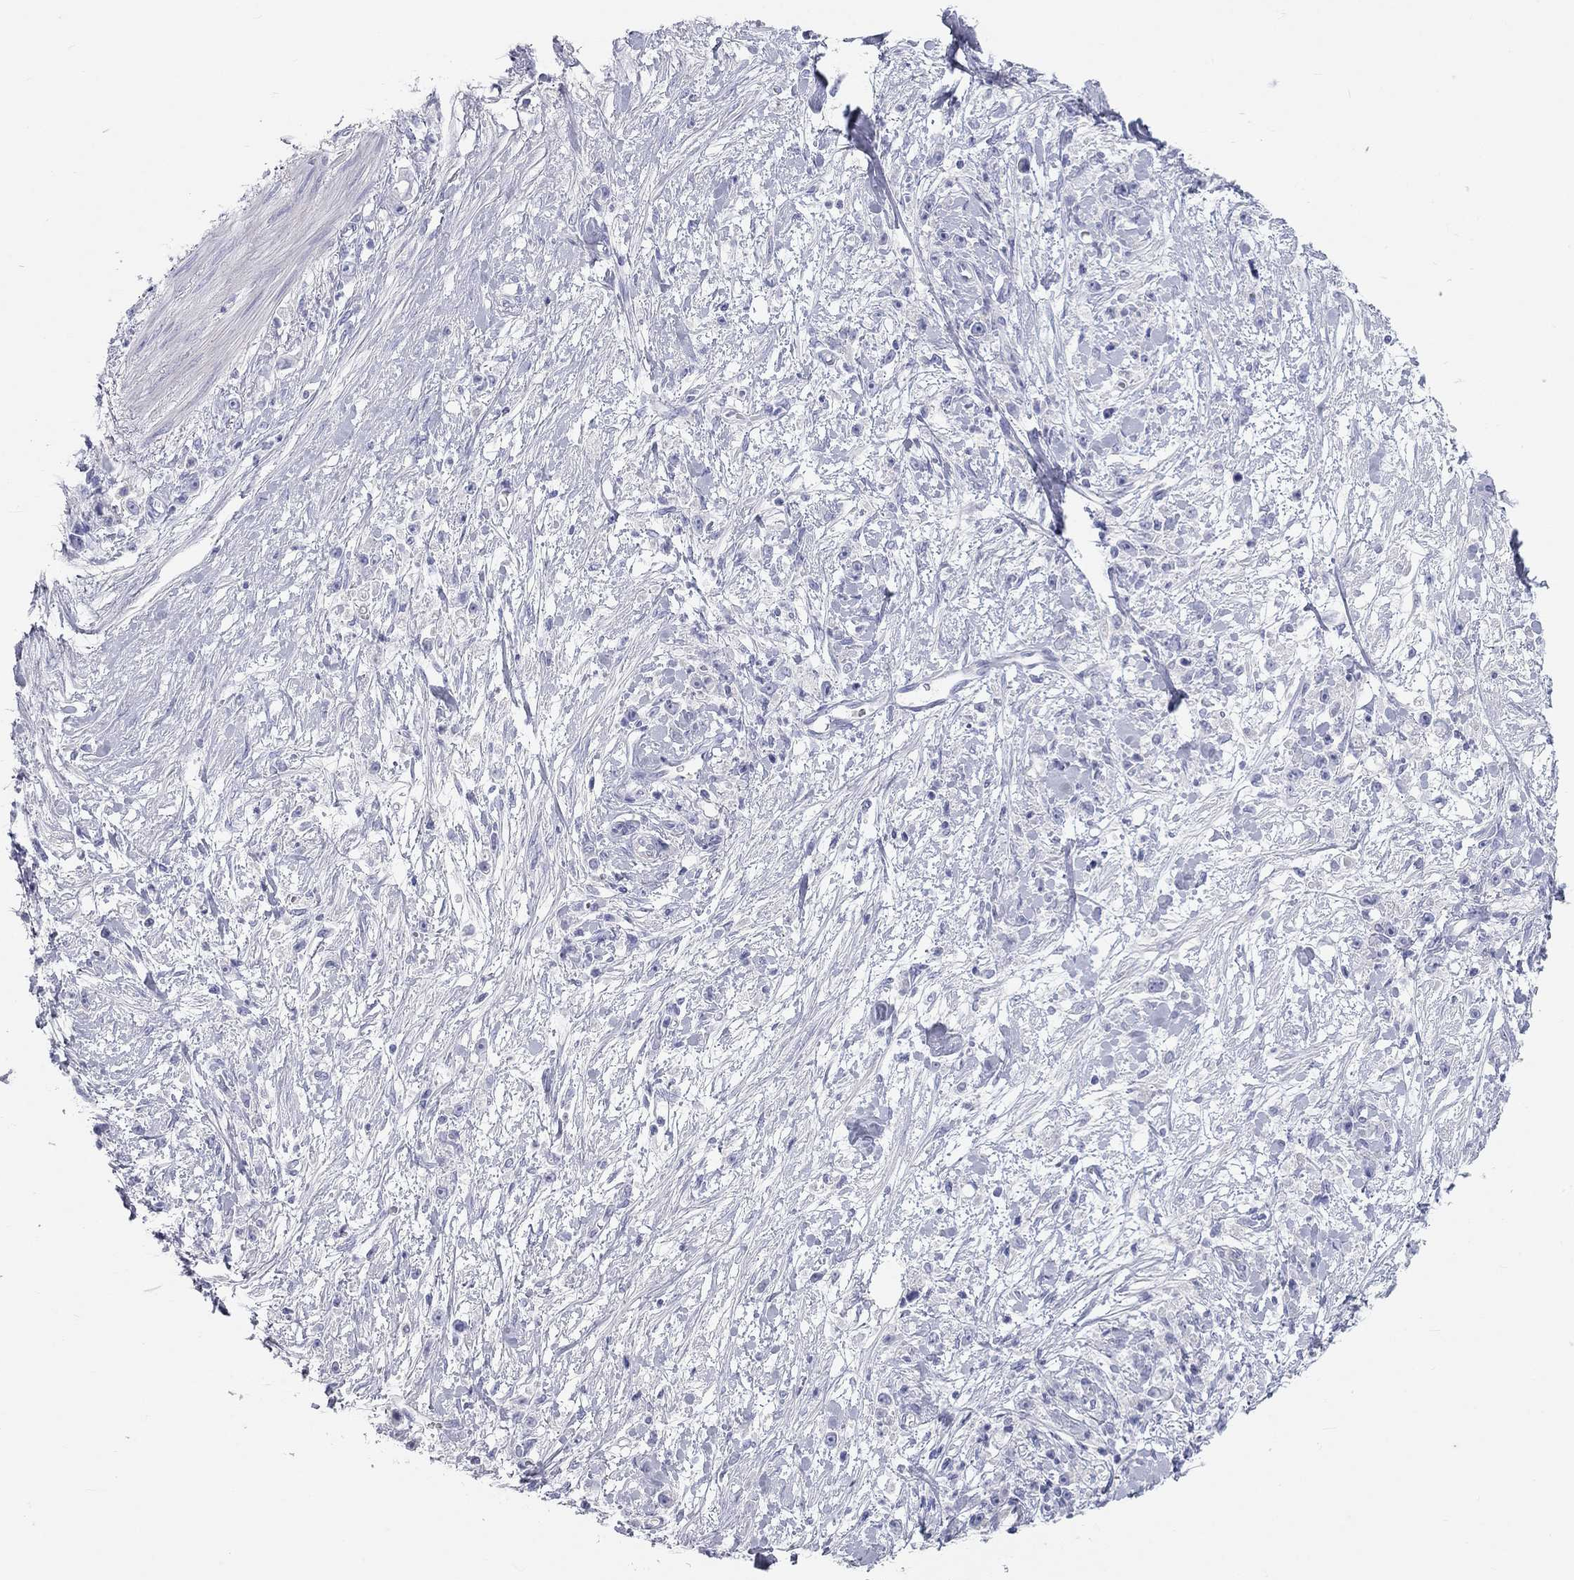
{"staining": {"intensity": "negative", "quantity": "none", "location": "none"}, "tissue": "stomach cancer", "cell_type": "Tumor cells", "image_type": "cancer", "snomed": [{"axis": "morphology", "description": "Adenocarcinoma, NOS"}, {"axis": "topography", "description": "Stomach"}], "caption": "Tumor cells show no significant protein staining in stomach adenocarcinoma. (DAB IHC, high magnification).", "gene": "PCDHGC5", "patient": {"sex": "female", "age": 59}}